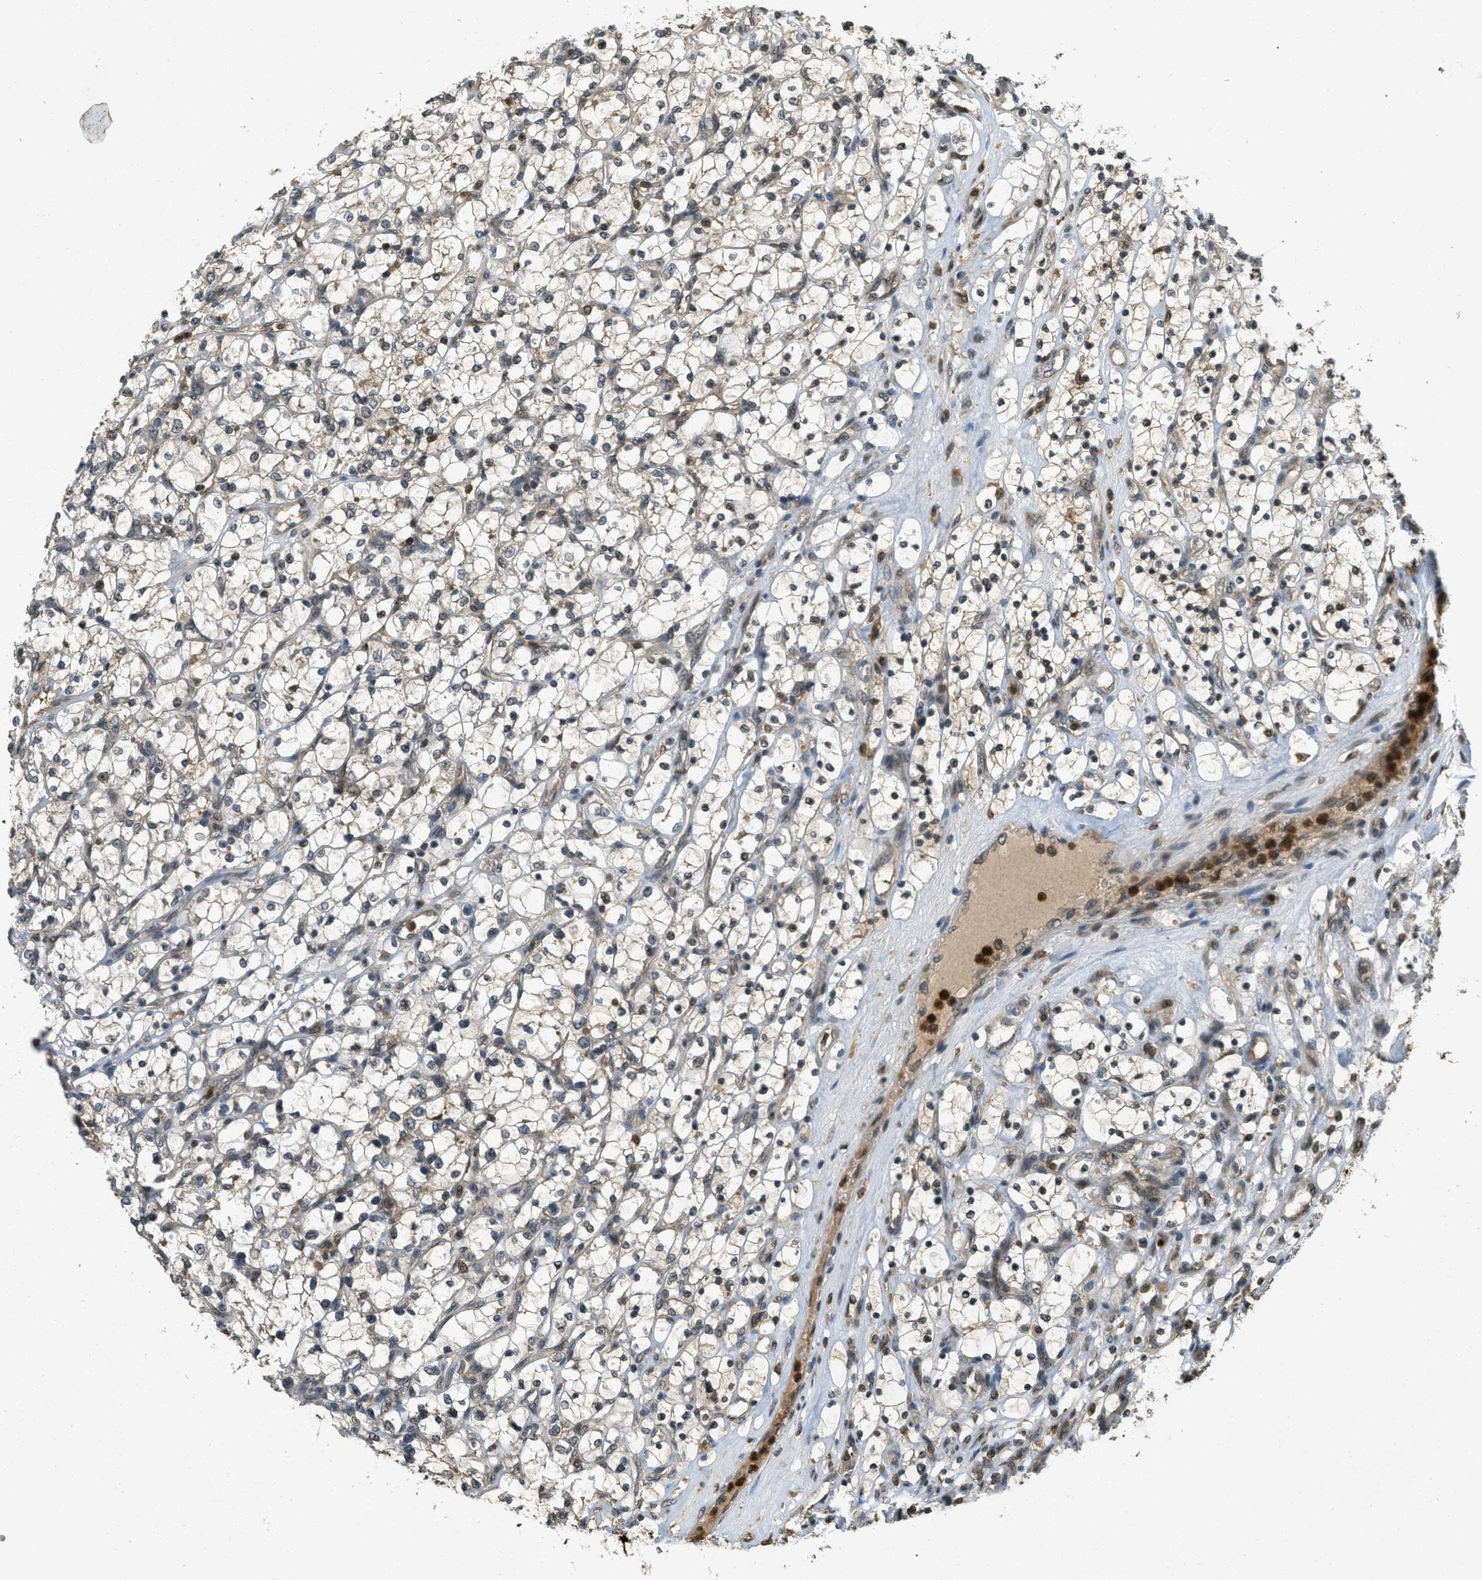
{"staining": {"intensity": "weak", "quantity": "25%-75%", "location": "cytoplasmic/membranous"}, "tissue": "renal cancer", "cell_type": "Tumor cells", "image_type": "cancer", "snomed": [{"axis": "morphology", "description": "Adenocarcinoma, NOS"}, {"axis": "topography", "description": "Kidney"}], "caption": "DAB (3,3'-diaminobenzidine) immunohistochemical staining of human renal adenocarcinoma demonstrates weak cytoplasmic/membranous protein expression in about 25%-75% of tumor cells.", "gene": "ATG7", "patient": {"sex": "female", "age": 69}}